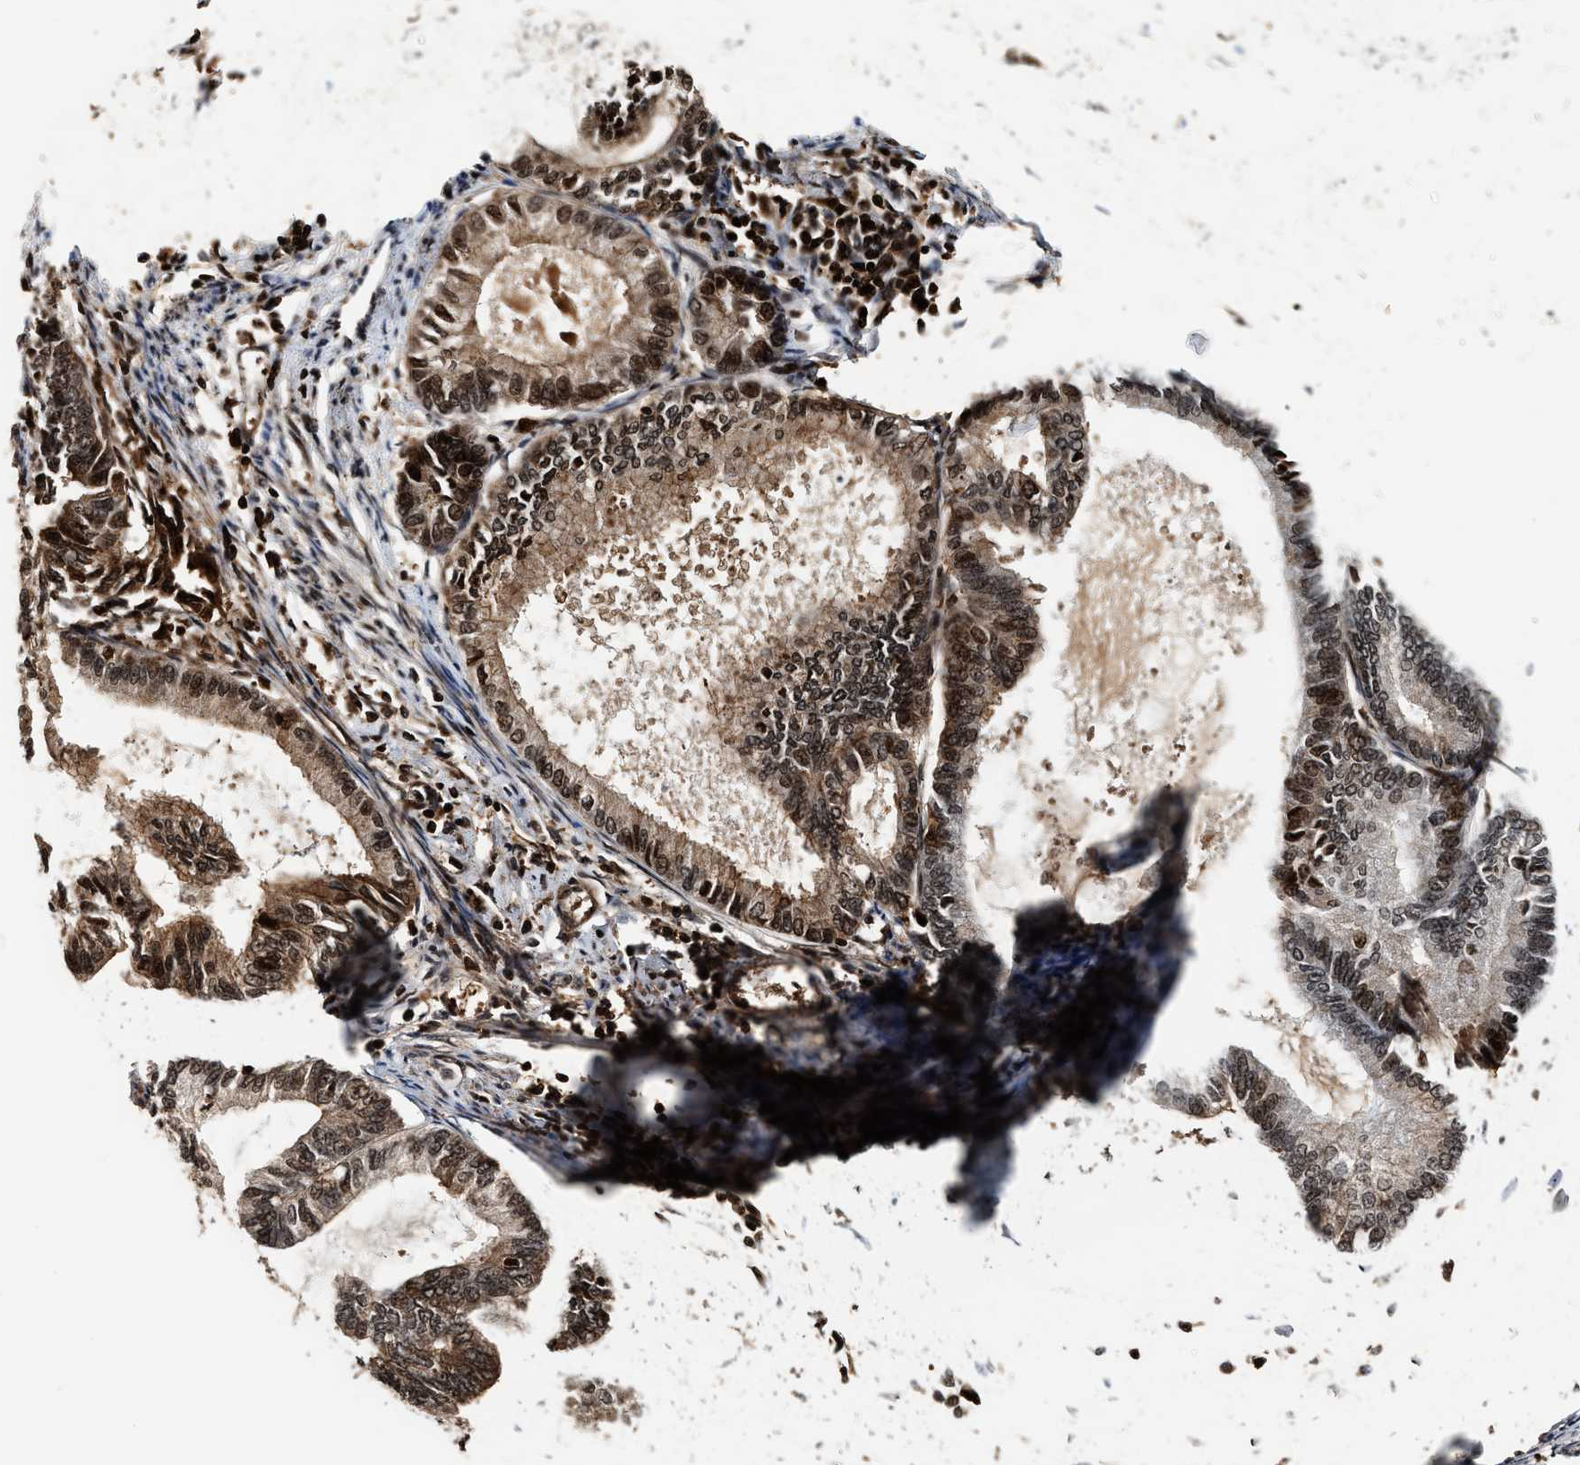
{"staining": {"intensity": "moderate", "quantity": ">75%", "location": "cytoplasmic/membranous,nuclear"}, "tissue": "endometrial cancer", "cell_type": "Tumor cells", "image_type": "cancer", "snomed": [{"axis": "morphology", "description": "Adenocarcinoma, NOS"}, {"axis": "topography", "description": "Endometrium"}], "caption": "The micrograph displays a brown stain indicating the presence of a protein in the cytoplasmic/membranous and nuclear of tumor cells in endometrial cancer.", "gene": "MDM2", "patient": {"sex": "female", "age": 86}}